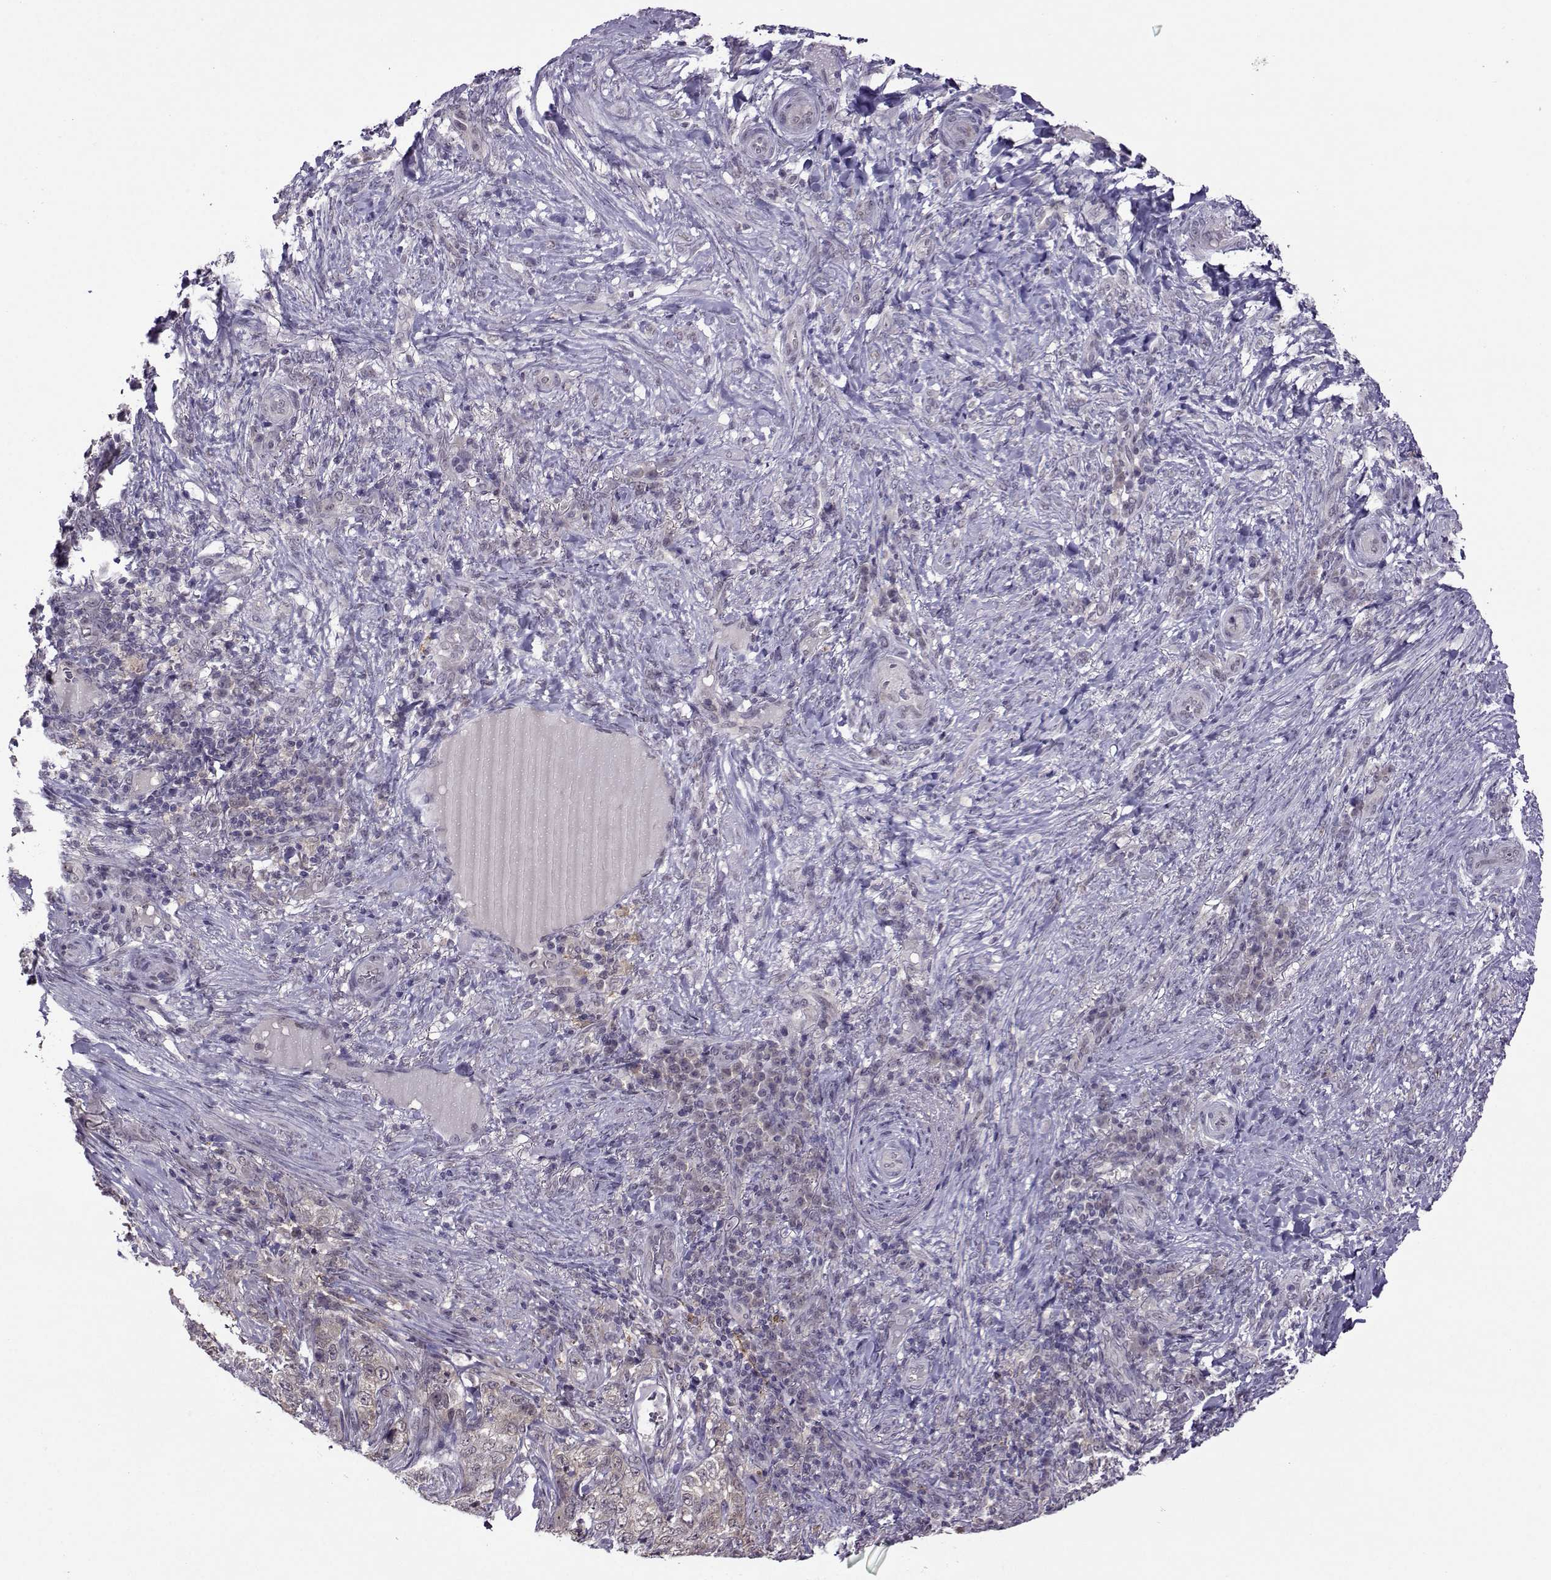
{"staining": {"intensity": "weak", "quantity": "<25%", "location": "cytoplasmic/membranous"}, "tissue": "skin cancer", "cell_type": "Tumor cells", "image_type": "cancer", "snomed": [{"axis": "morphology", "description": "Basal cell carcinoma"}, {"axis": "topography", "description": "Skin"}], "caption": "IHC image of neoplastic tissue: basal cell carcinoma (skin) stained with DAB reveals no significant protein positivity in tumor cells.", "gene": "DDX20", "patient": {"sex": "female", "age": 69}}